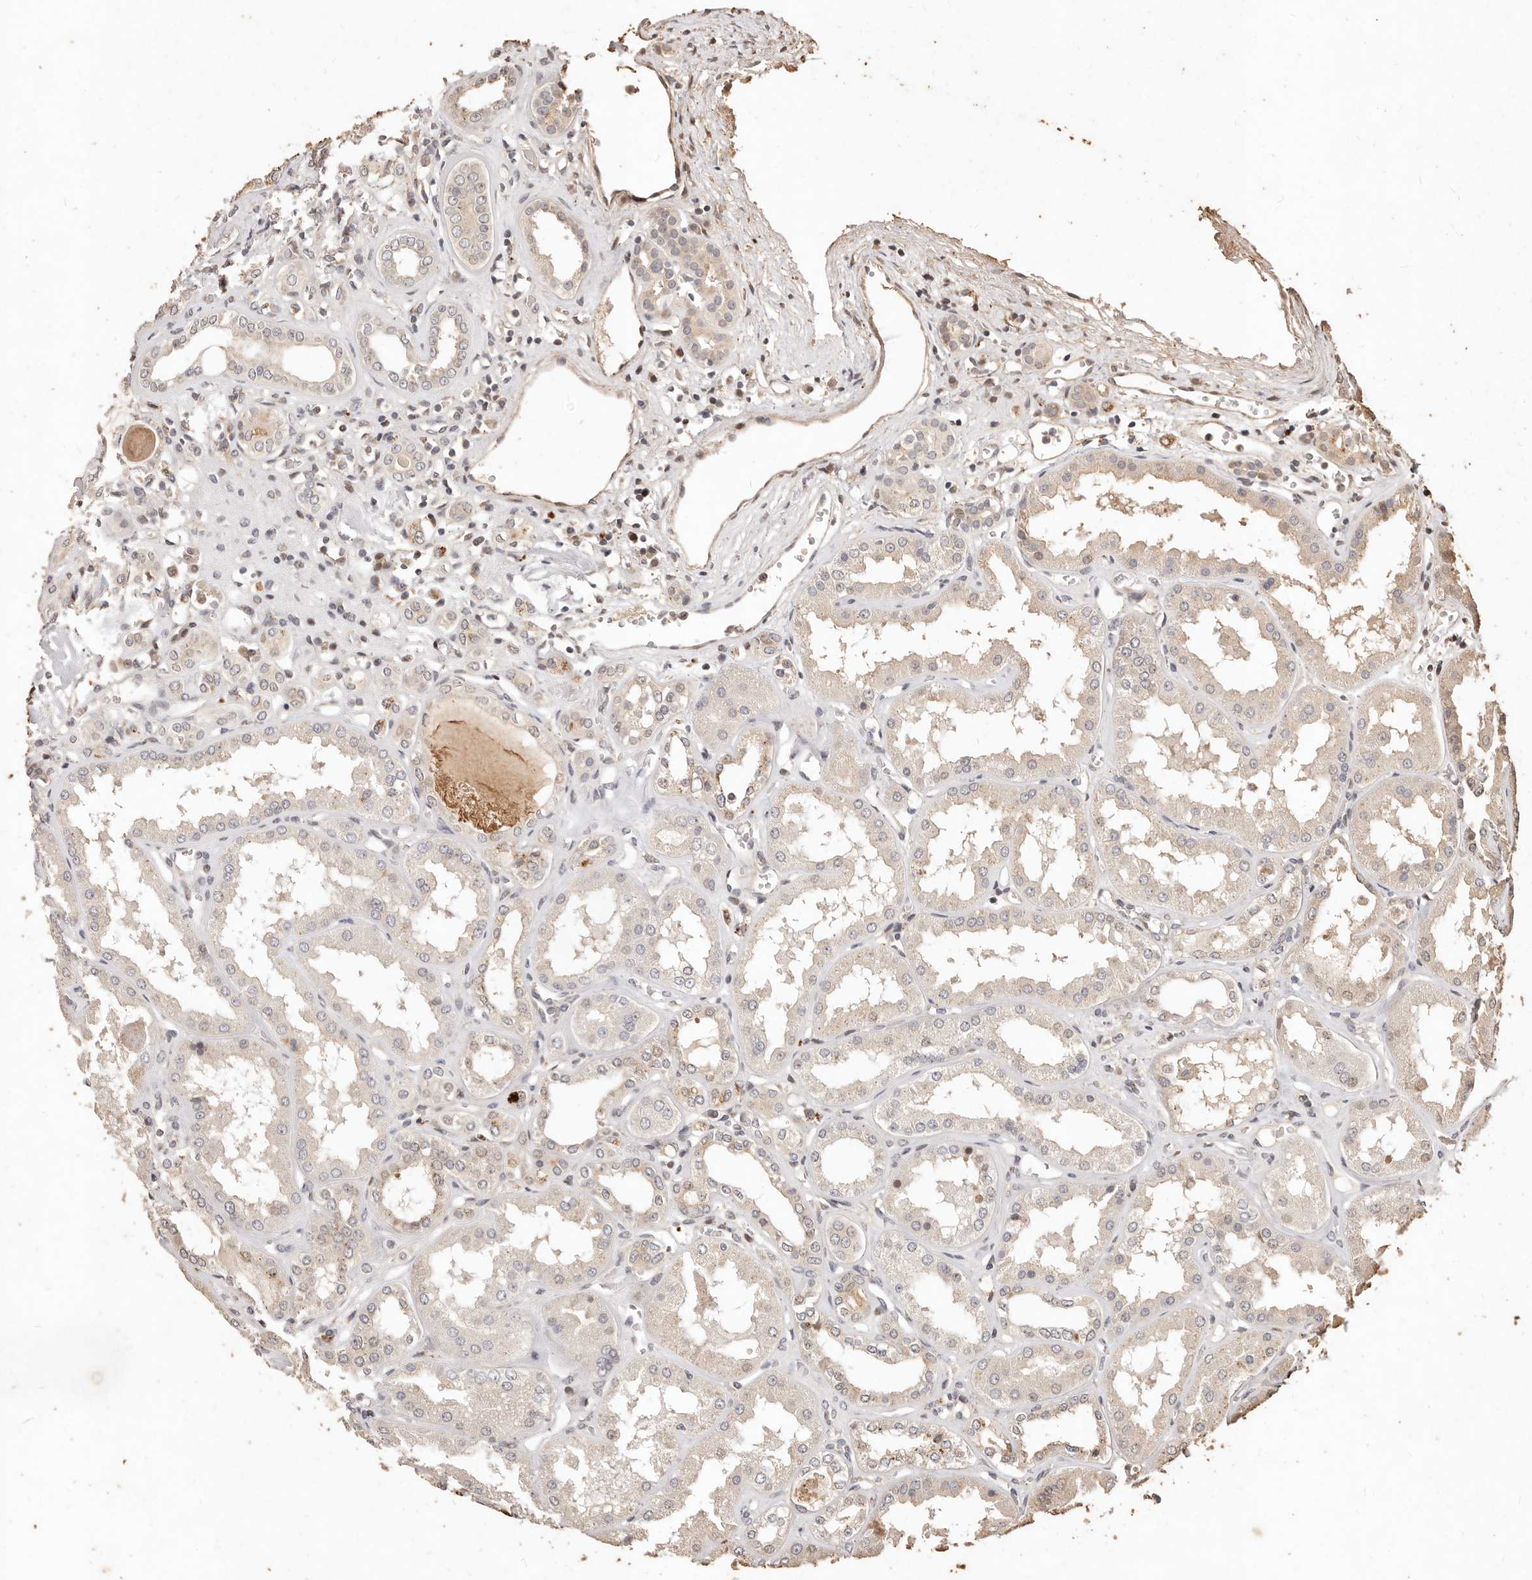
{"staining": {"intensity": "moderate", "quantity": "25%-75%", "location": "cytoplasmic/membranous"}, "tissue": "kidney", "cell_type": "Cells in glomeruli", "image_type": "normal", "snomed": [{"axis": "morphology", "description": "Normal tissue, NOS"}, {"axis": "topography", "description": "Kidney"}], "caption": "Approximately 25%-75% of cells in glomeruli in unremarkable human kidney display moderate cytoplasmic/membranous protein staining as visualized by brown immunohistochemical staining.", "gene": "KIF9", "patient": {"sex": "female", "age": 56}}